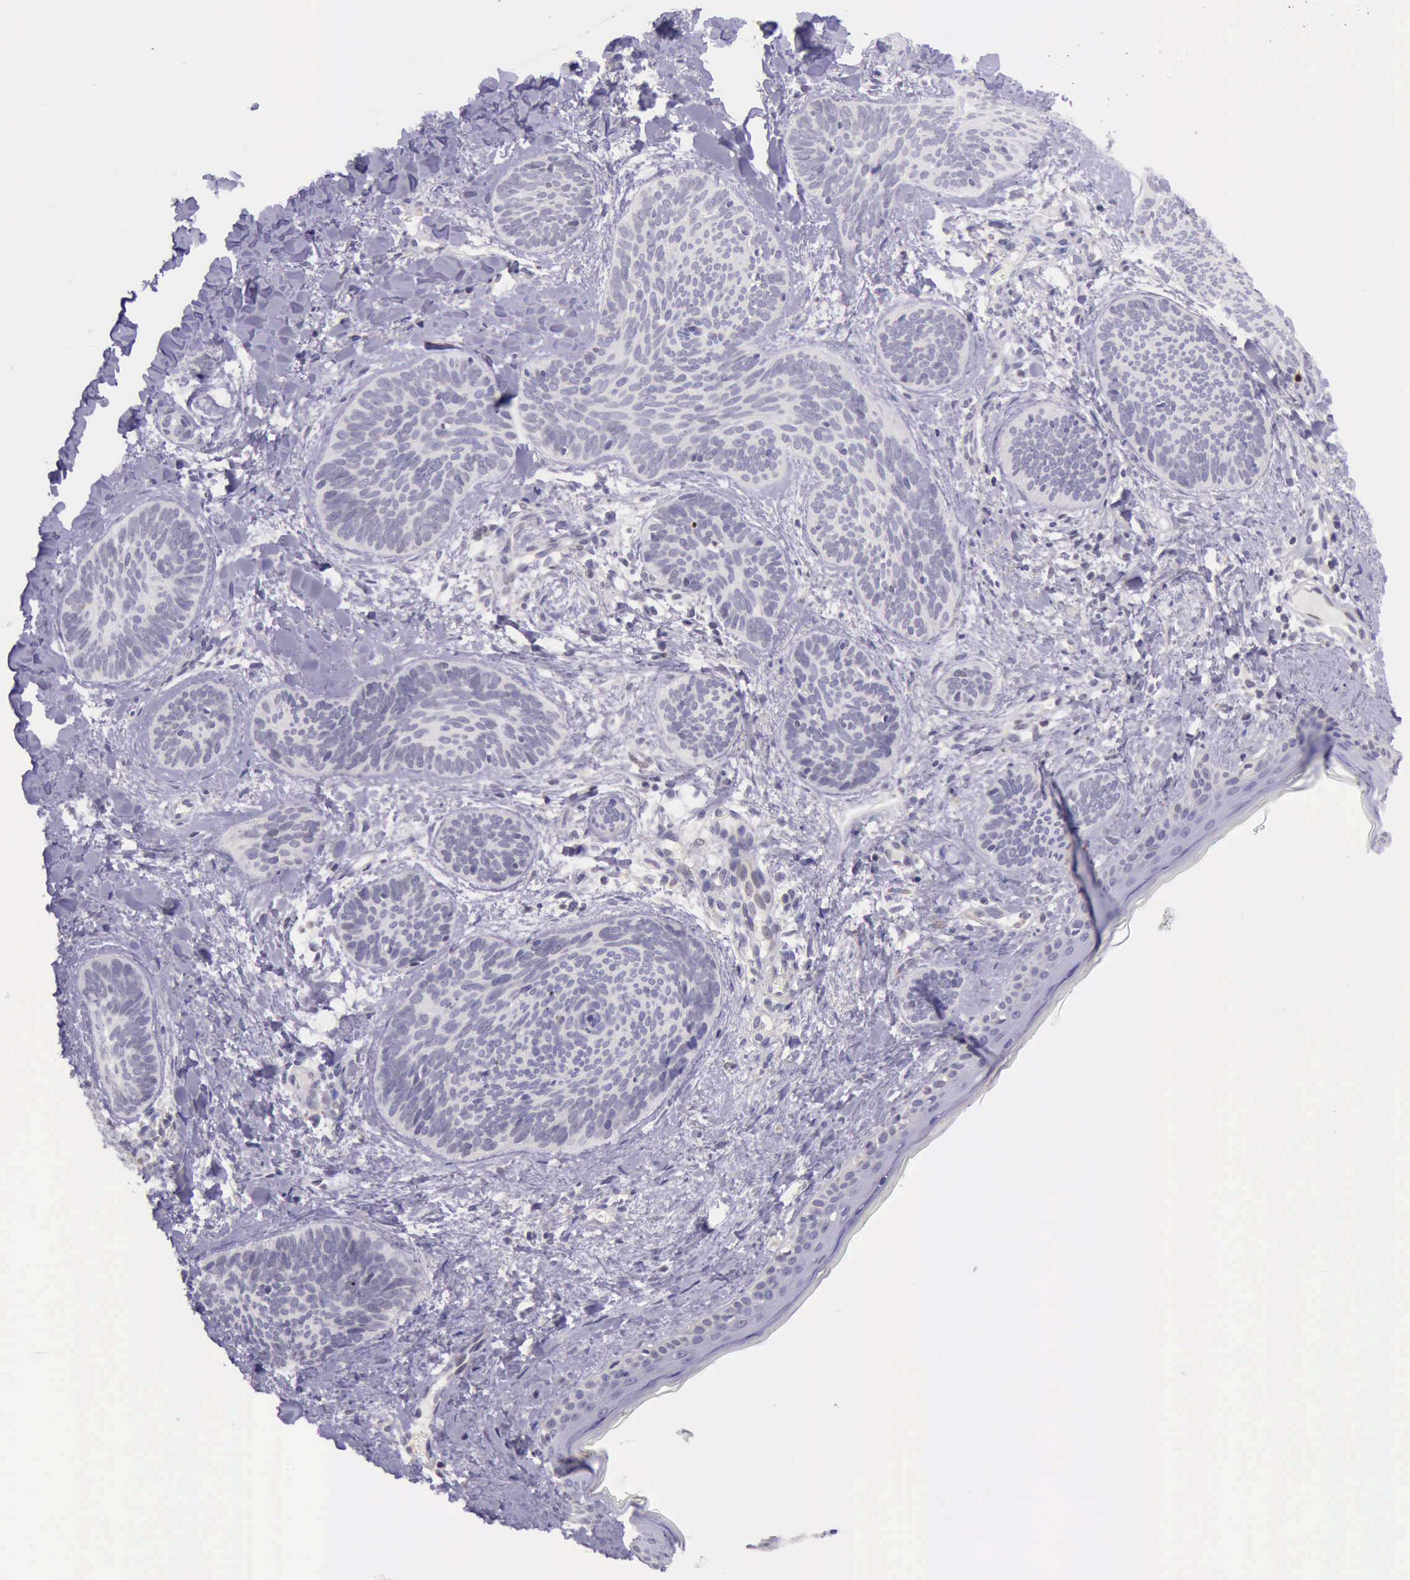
{"staining": {"intensity": "negative", "quantity": "none", "location": "none"}, "tissue": "skin cancer", "cell_type": "Tumor cells", "image_type": "cancer", "snomed": [{"axis": "morphology", "description": "Basal cell carcinoma"}, {"axis": "topography", "description": "Skin"}], "caption": "Photomicrograph shows no significant protein positivity in tumor cells of skin cancer (basal cell carcinoma). The staining is performed using DAB (3,3'-diaminobenzidine) brown chromogen with nuclei counter-stained in using hematoxylin.", "gene": "PARP1", "patient": {"sex": "female", "age": 81}}